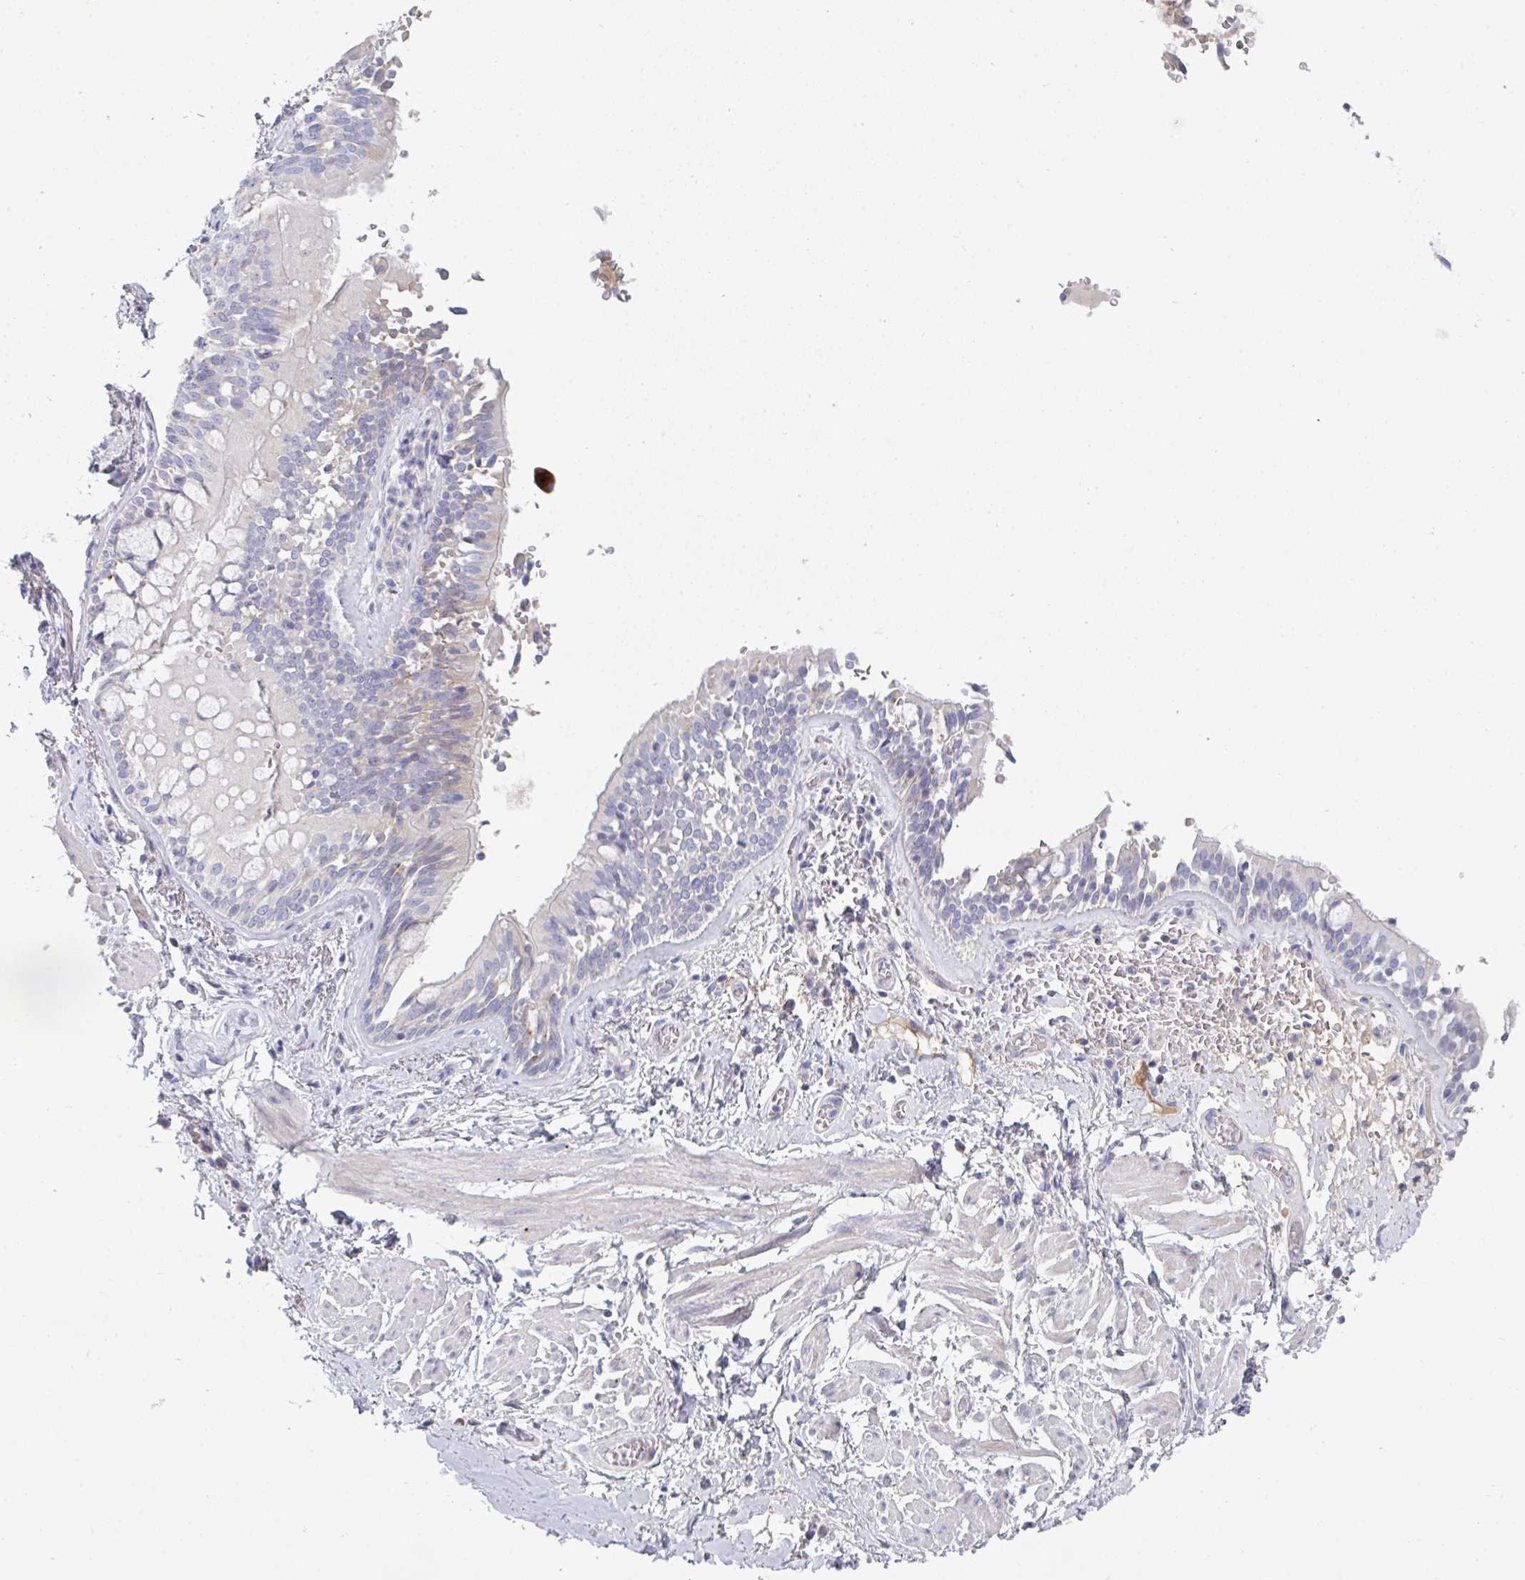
{"staining": {"intensity": "negative", "quantity": "none", "location": "none"}, "tissue": "adipose tissue", "cell_type": "Adipocytes", "image_type": "normal", "snomed": [{"axis": "morphology", "description": "Normal tissue, NOS"}, {"axis": "morphology", "description": "Degeneration, NOS"}, {"axis": "topography", "description": "Cartilage tissue"}, {"axis": "topography", "description": "Lung"}], "caption": "Immunohistochemistry (IHC) of benign adipose tissue demonstrates no expression in adipocytes. (DAB (3,3'-diaminobenzidine) IHC with hematoxylin counter stain).", "gene": "HGFAC", "patient": {"sex": "female", "age": 61}}